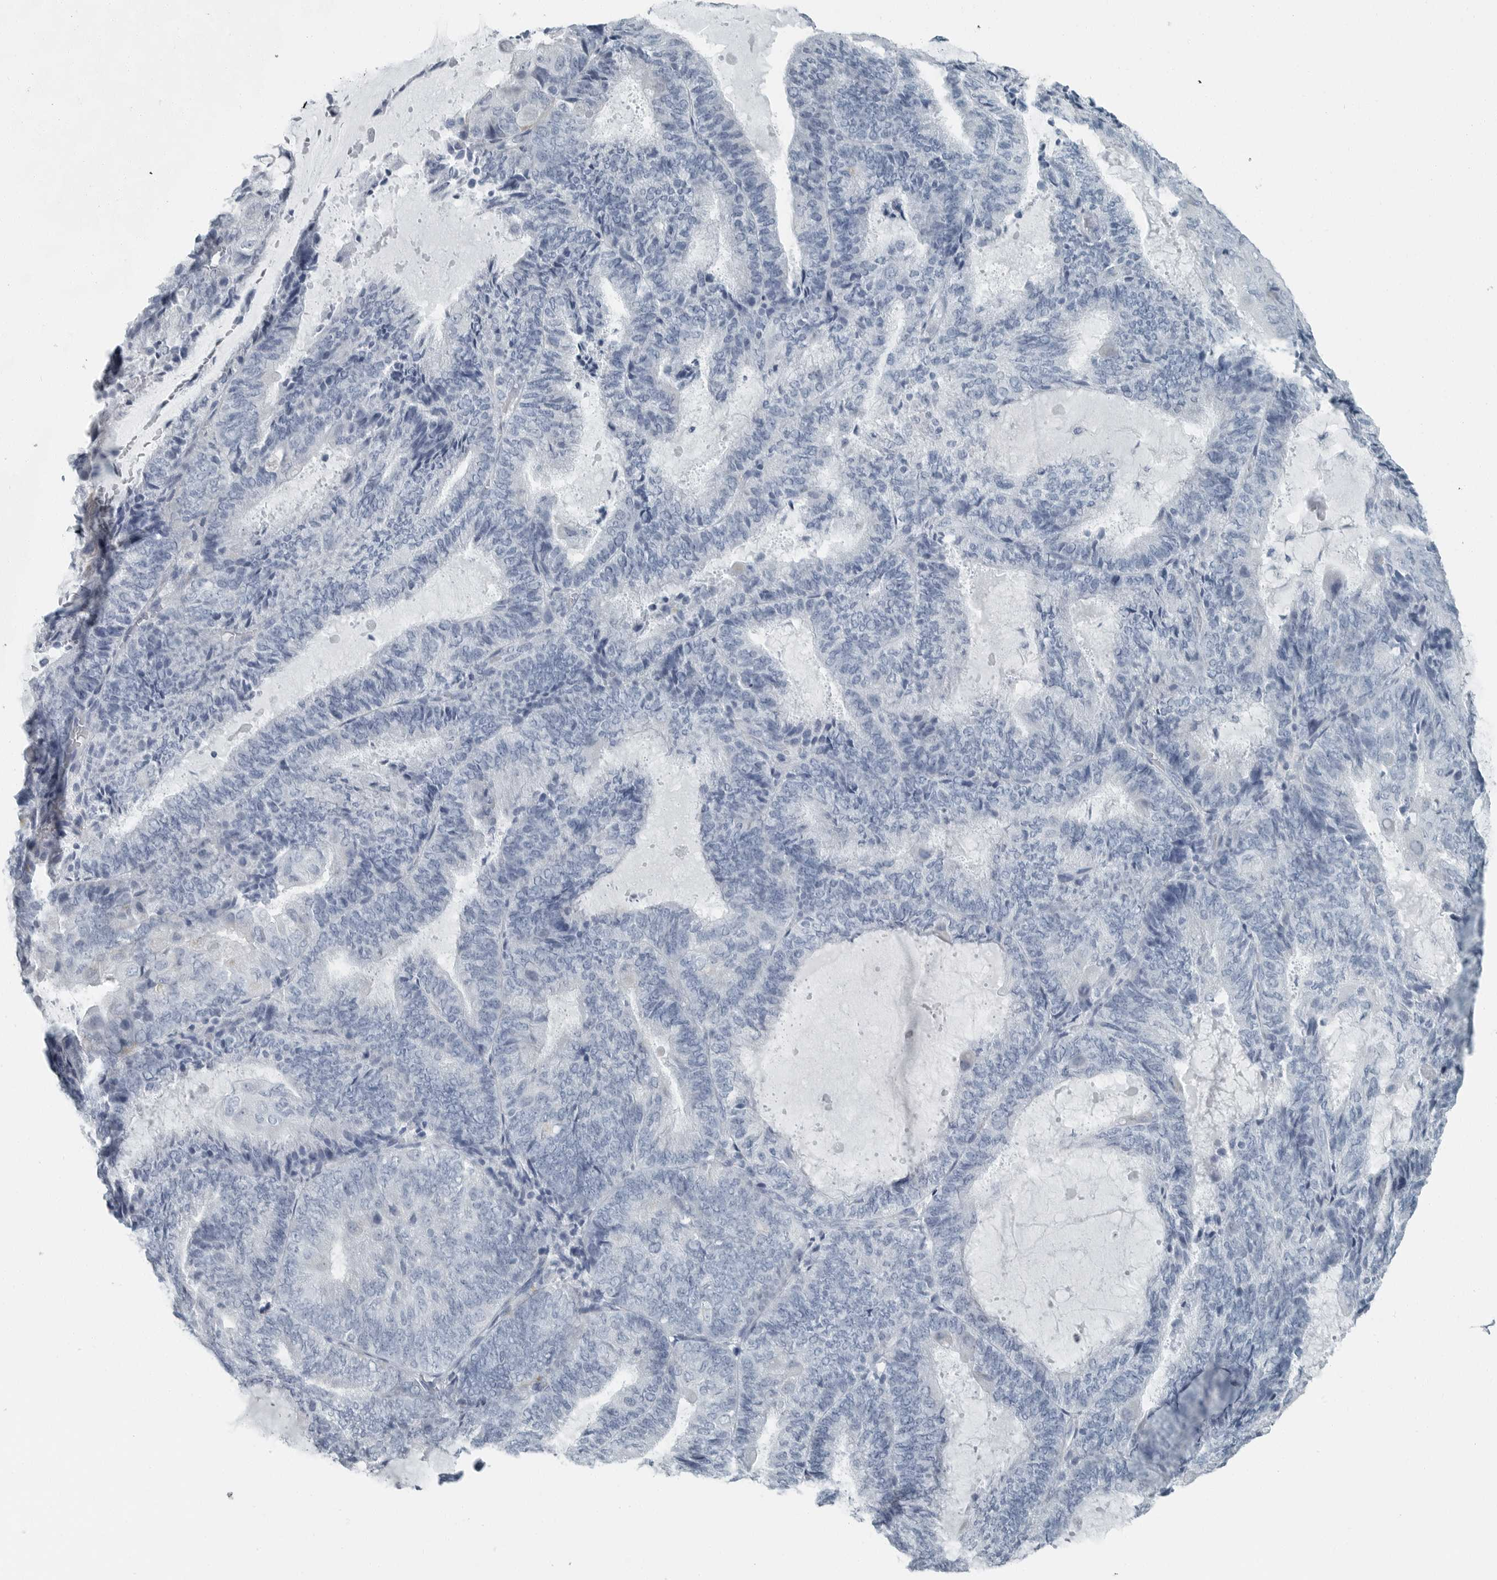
{"staining": {"intensity": "negative", "quantity": "none", "location": "none"}, "tissue": "endometrial cancer", "cell_type": "Tumor cells", "image_type": "cancer", "snomed": [{"axis": "morphology", "description": "Adenocarcinoma, NOS"}, {"axis": "topography", "description": "Endometrium"}], "caption": "The immunohistochemistry micrograph has no significant positivity in tumor cells of adenocarcinoma (endometrial) tissue.", "gene": "ZPBP2", "patient": {"sex": "female", "age": 81}}